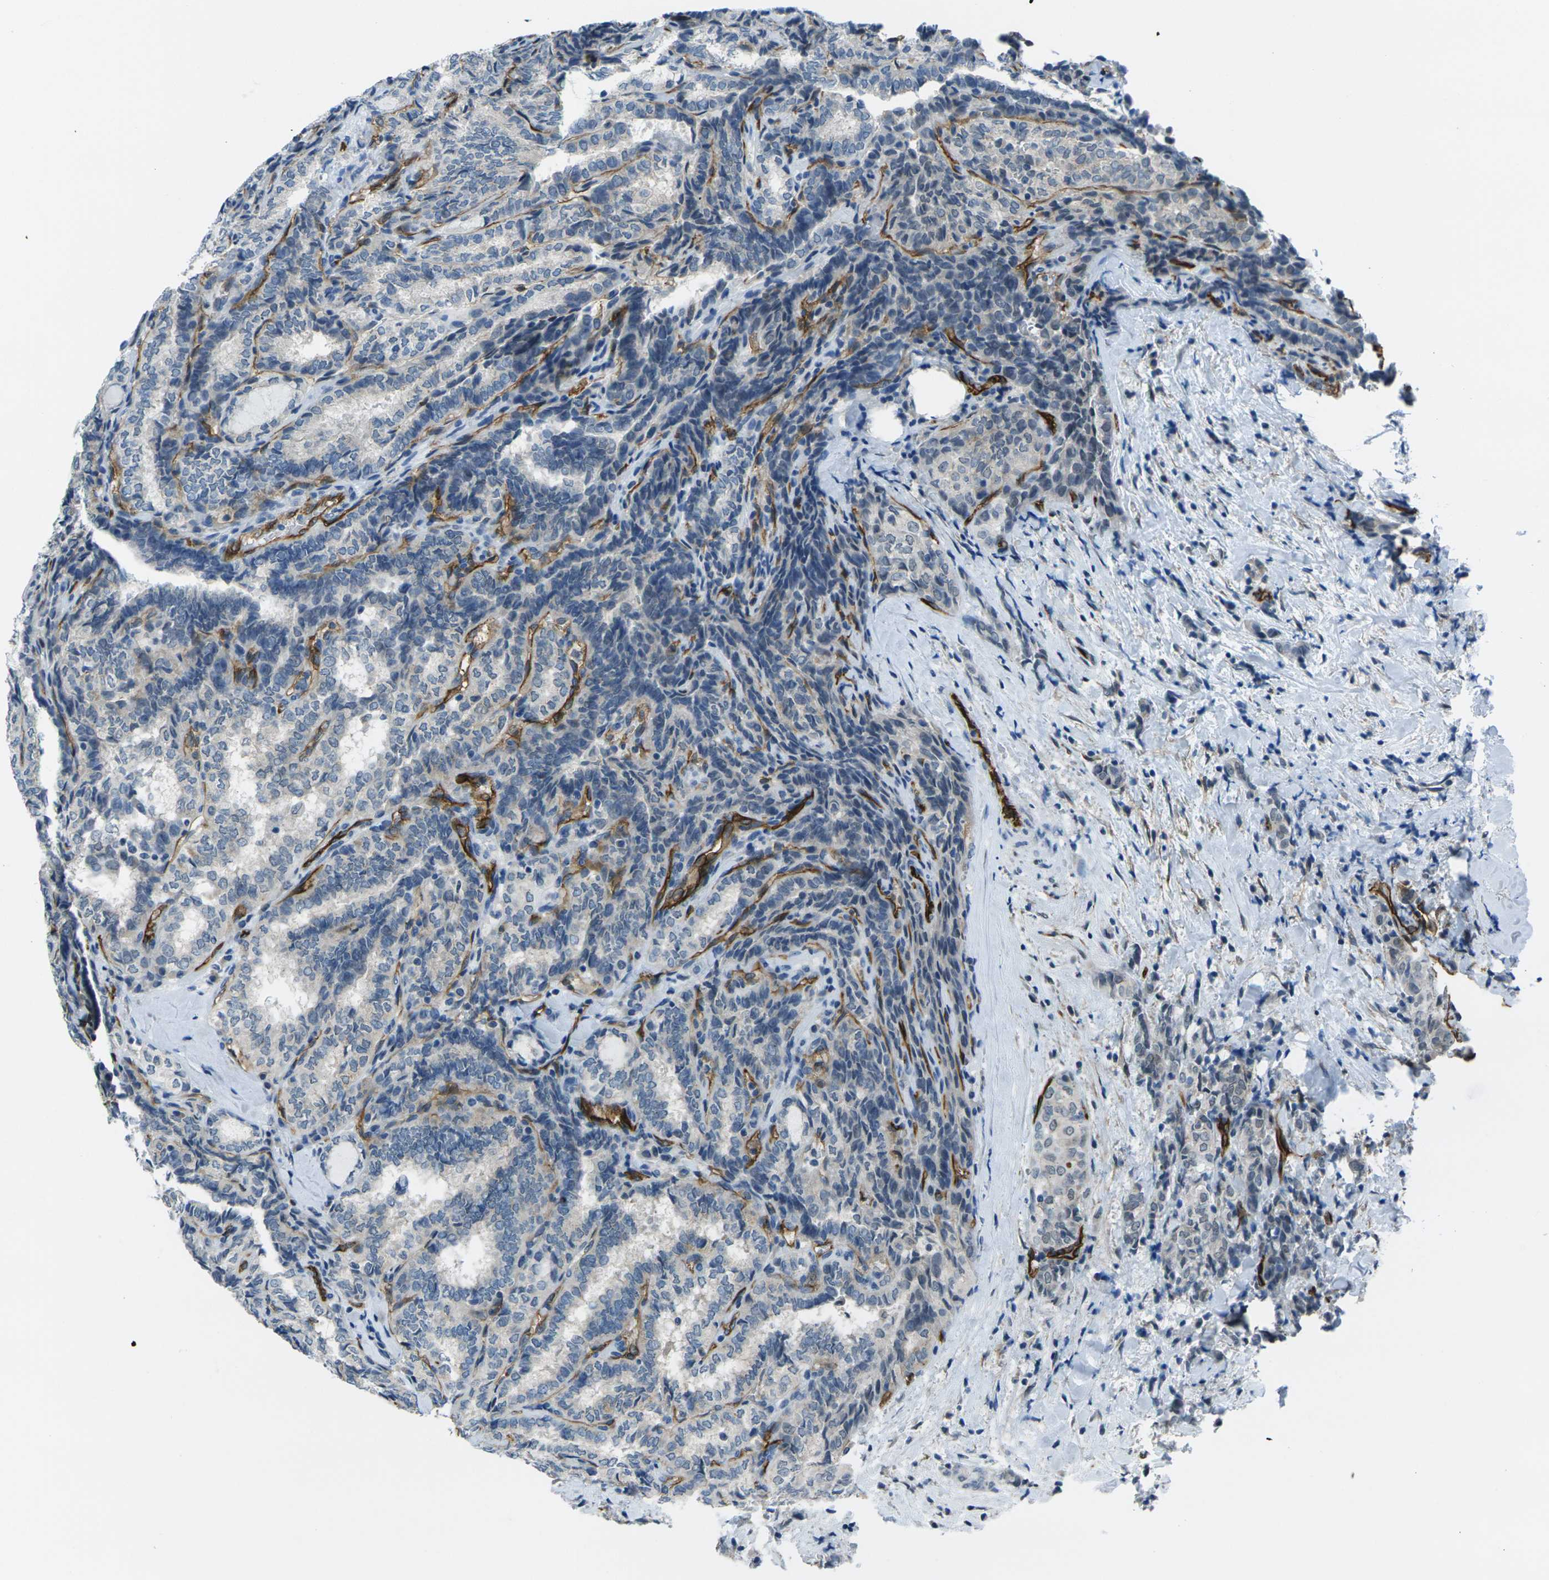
{"staining": {"intensity": "negative", "quantity": "none", "location": "none"}, "tissue": "thyroid cancer", "cell_type": "Tumor cells", "image_type": "cancer", "snomed": [{"axis": "morphology", "description": "Normal tissue, NOS"}, {"axis": "morphology", "description": "Papillary adenocarcinoma, NOS"}, {"axis": "topography", "description": "Thyroid gland"}], "caption": "Immunohistochemistry of thyroid cancer (papillary adenocarcinoma) displays no positivity in tumor cells.", "gene": "HSPA12B", "patient": {"sex": "female", "age": 30}}